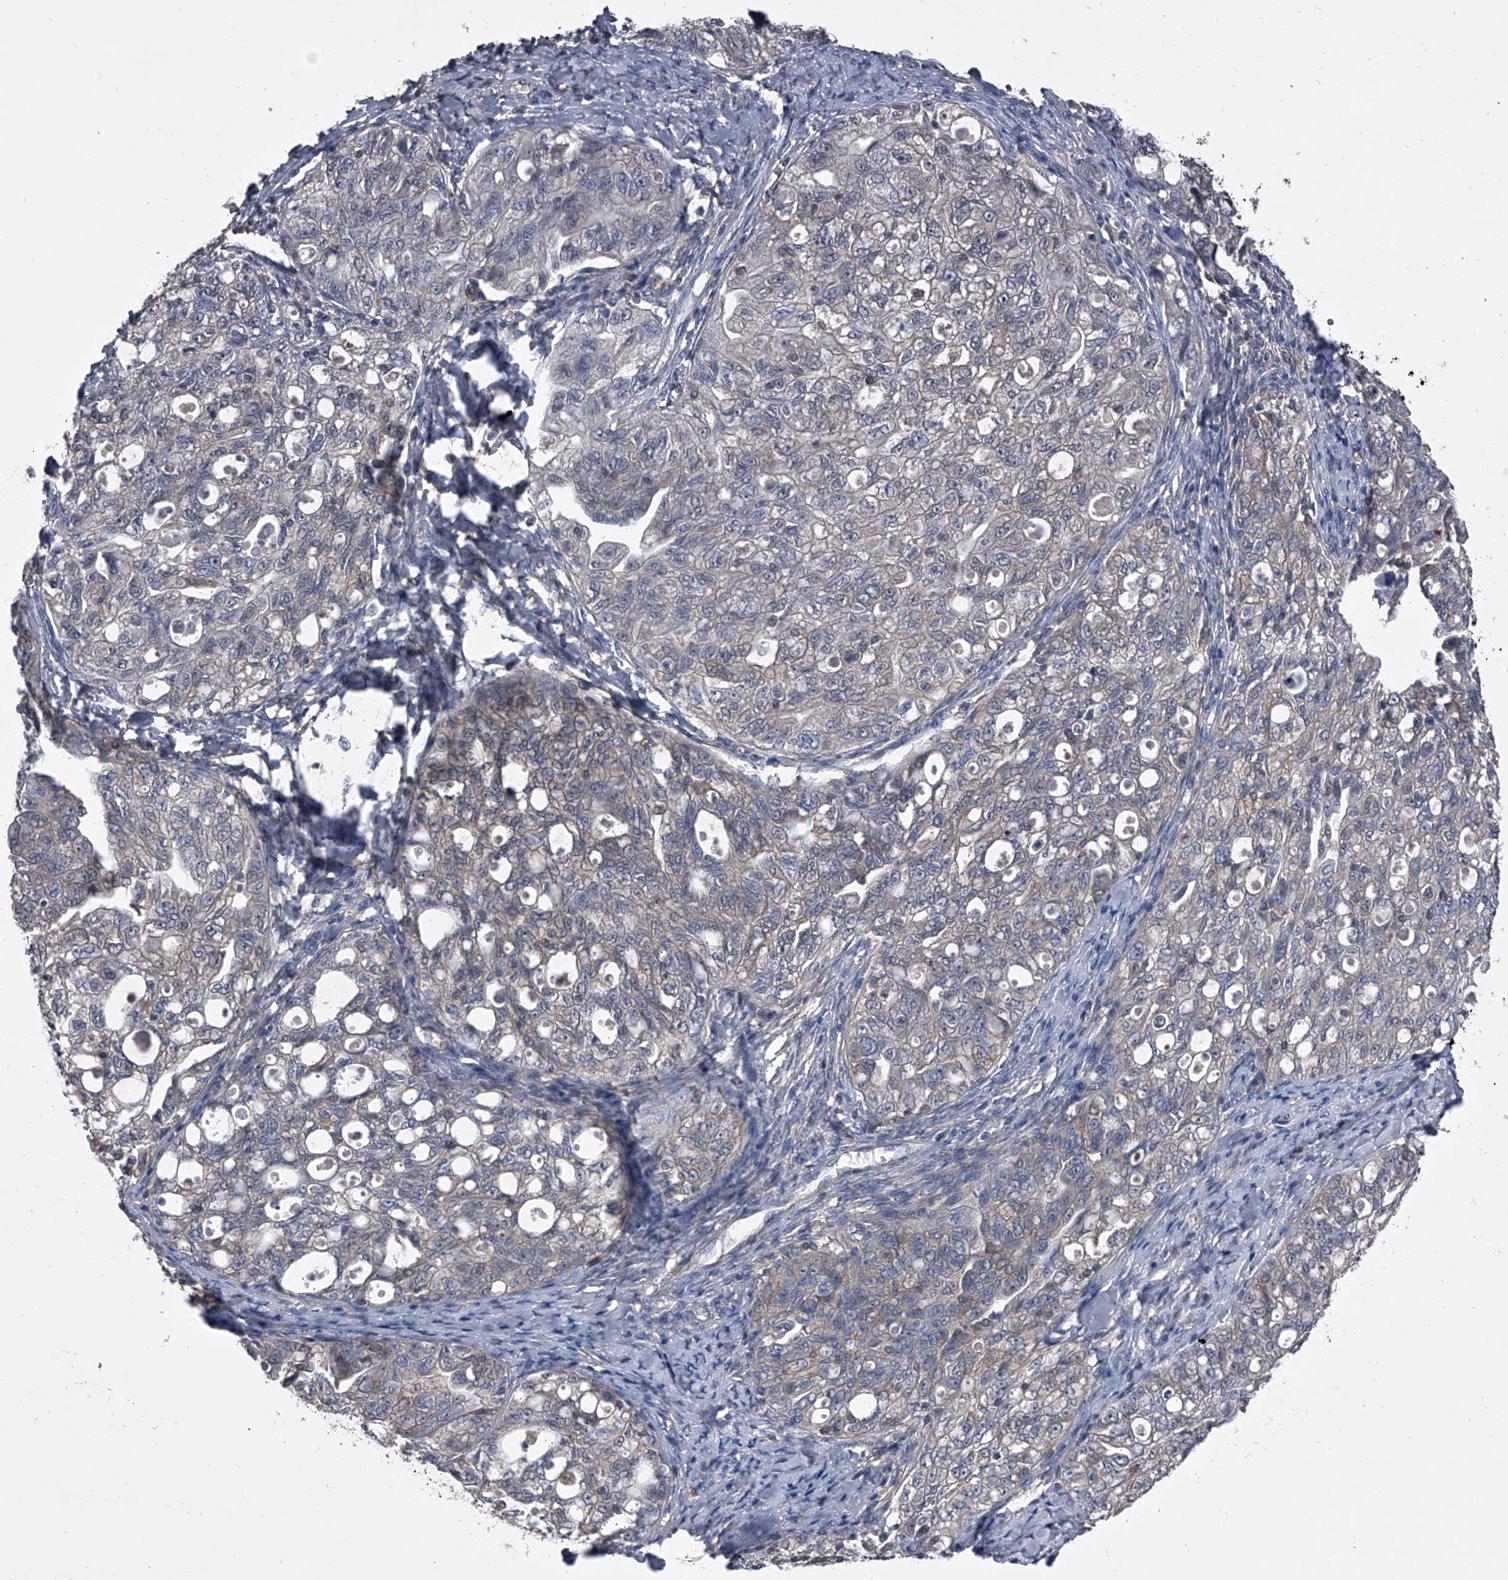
{"staining": {"intensity": "weak", "quantity": "<25%", "location": "cytoplasmic/membranous"}, "tissue": "ovarian cancer", "cell_type": "Tumor cells", "image_type": "cancer", "snomed": [{"axis": "morphology", "description": "Carcinoma, NOS"}, {"axis": "morphology", "description": "Cystadenocarcinoma, serous, NOS"}, {"axis": "topography", "description": "Ovary"}], "caption": "Immunohistochemistry photomicrograph of neoplastic tissue: ovarian cancer (serous cystadenocarcinoma) stained with DAB (3,3'-diaminobenzidine) demonstrates no significant protein positivity in tumor cells. (DAB immunohistochemistry visualized using brightfield microscopy, high magnification).", "gene": "PIP5K1A", "patient": {"sex": "female", "age": 69}}